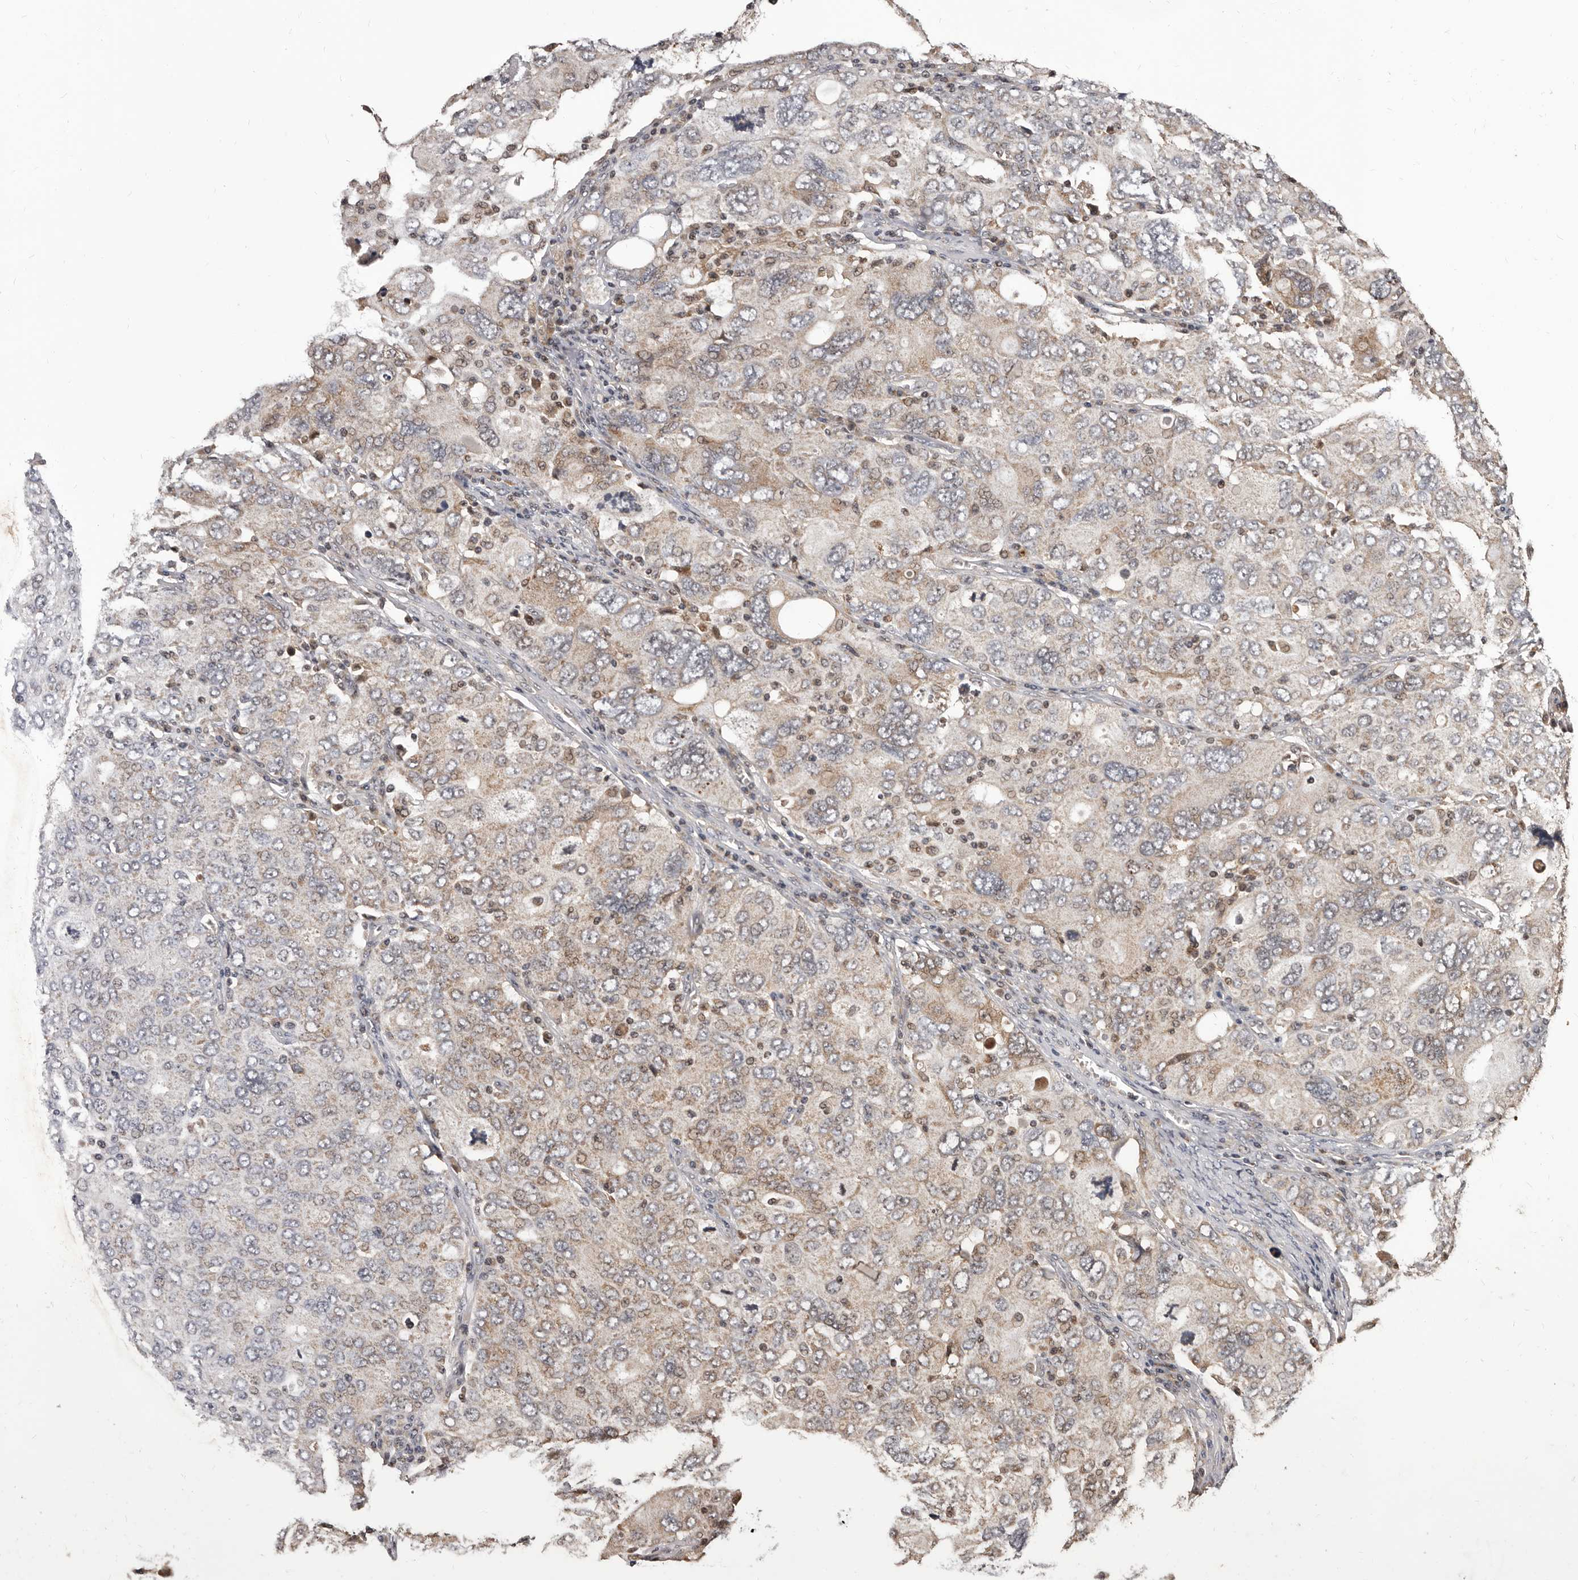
{"staining": {"intensity": "weak", "quantity": ">75%", "location": "cytoplasmic/membranous"}, "tissue": "ovarian cancer", "cell_type": "Tumor cells", "image_type": "cancer", "snomed": [{"axis": "morphology", "description": "Carcinoma, endometroid"}, {"axis": "topography", "description": "Ovary"}], "caption": "Brown immunohistochemical staining in endometroid carcinoma (ovarian) displays weak cytoplasmic/membranous positivity in approximately >75% of tumor cells.", "gene": "MAP3K14", "patient": {"sex": "female", "age": 62}}